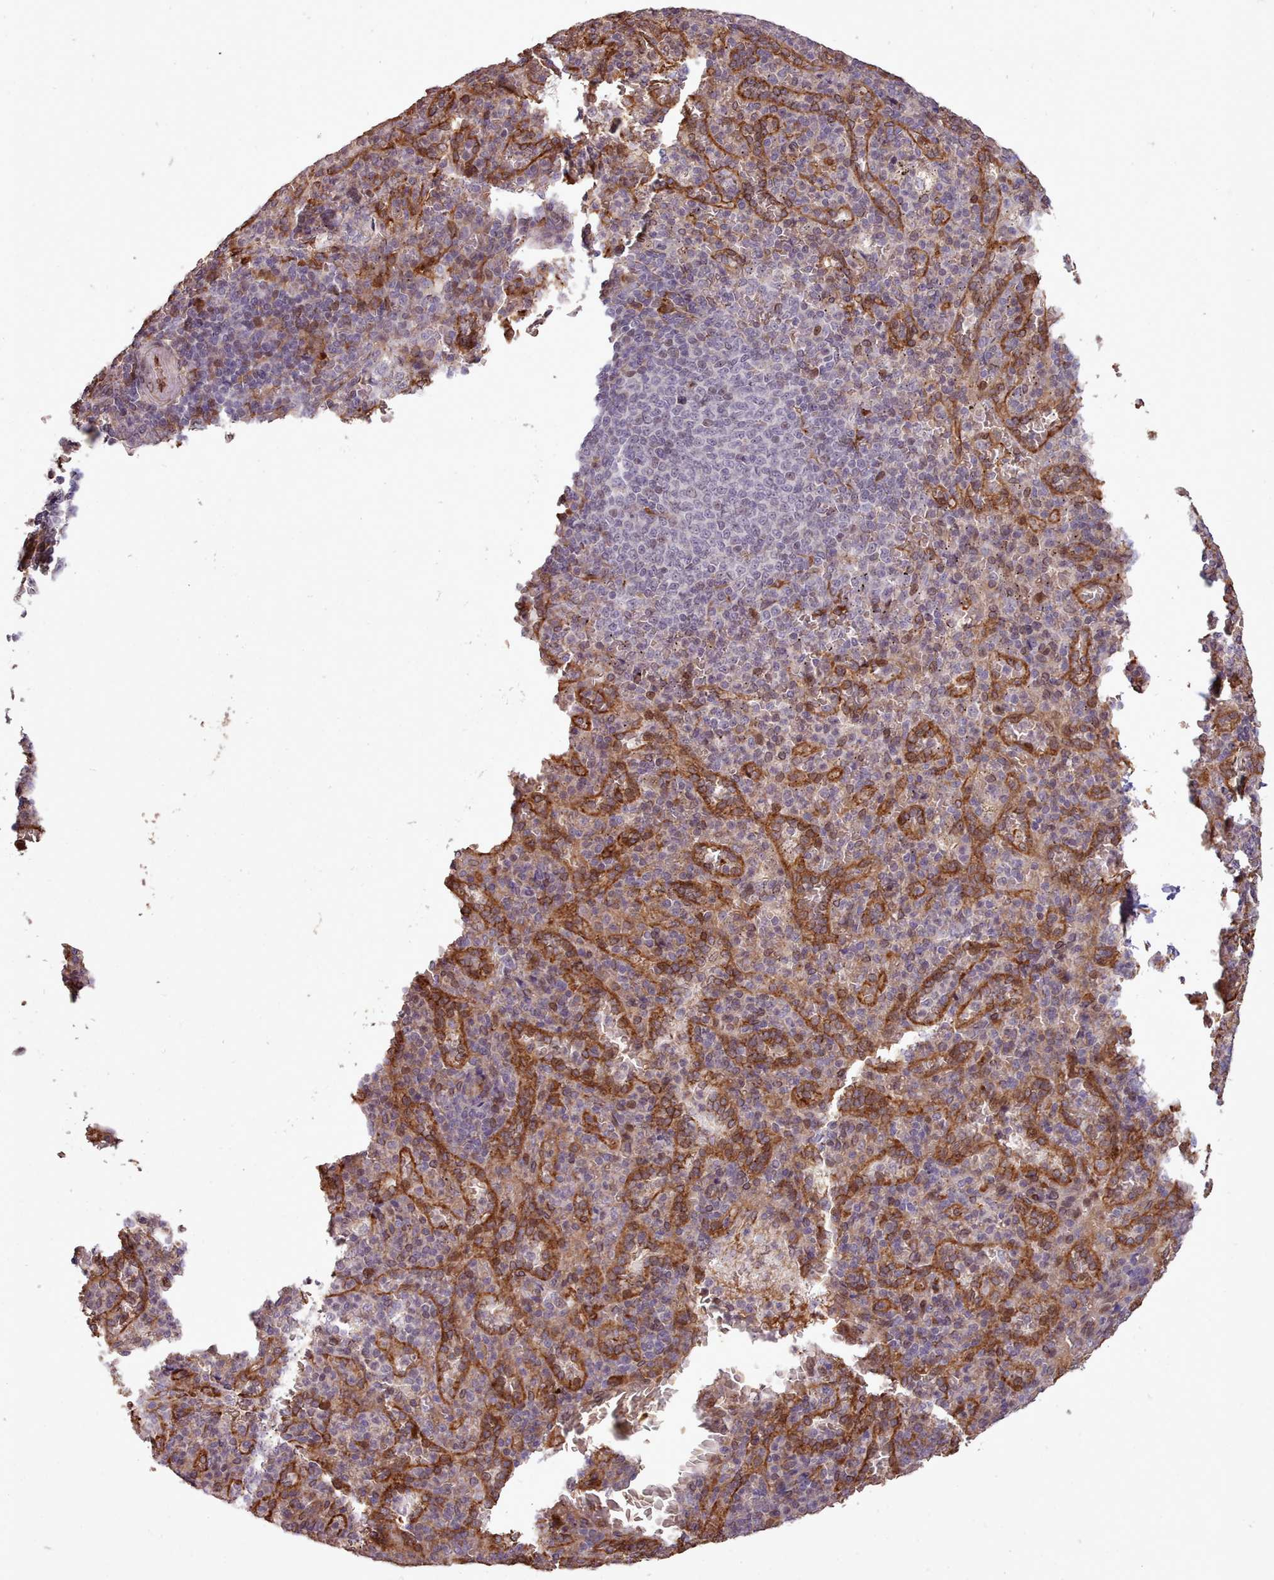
{"staining": {"intensity": "strong", "quantity": "25%-75%", "location": "cytoplasmic/membranous"}, "tissue": "spleen", "cell_type": "Cells in red pulp", "image_type": "normal", "snomed": [{"axis": "morphology", "description": "Normal tissue, NOS"}, {"axis": "topography", "description": "Spleen"}], "caption": "This photomicrograph shows immunohistochemistry (IHC) staining of benign human spleen, with high strong cytoplasmic/membranous positivity in approximately 25%-75% of cells in red pulp.", "gene": "CABP1", "patient": {"sex": "female", "age": 21}}